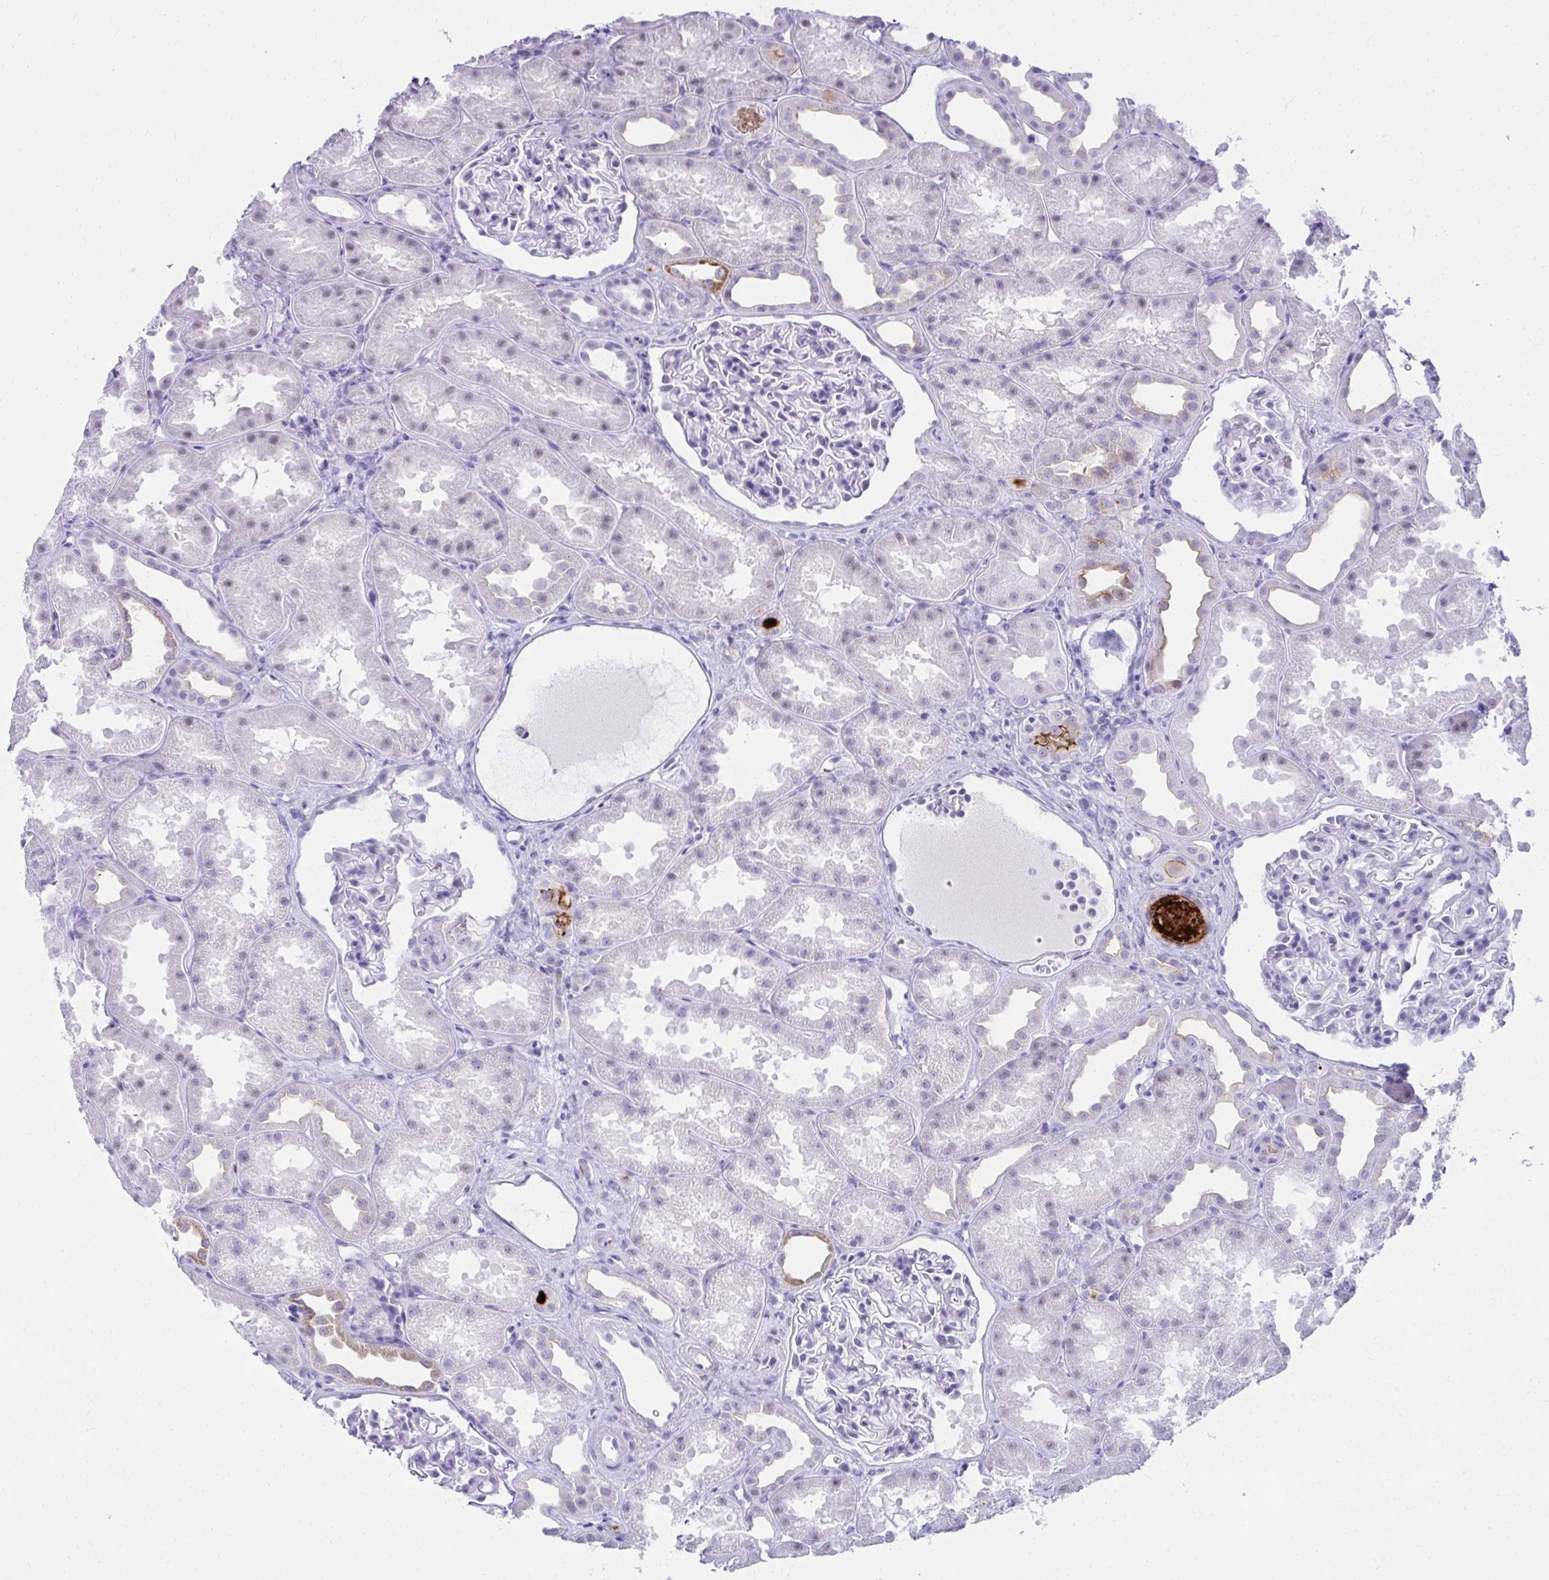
{"staining": {"intensity": "negative", "quantity": "none", "location": "none"}, "tissue": "kidney", "cell_type": "Cells in glomeruli", "image_type": "normal", "snomed": [{"axis": "morphology", "description": "Normal tissue, NOS"}, {"axis": "topography", "description": "Kidney"}], "caption": "Image shows no protein positivity in cells in glomeruli of unremarkable kidney.", "gene": "OR5F1", "patient": {"sex": "male", "age": 61}}